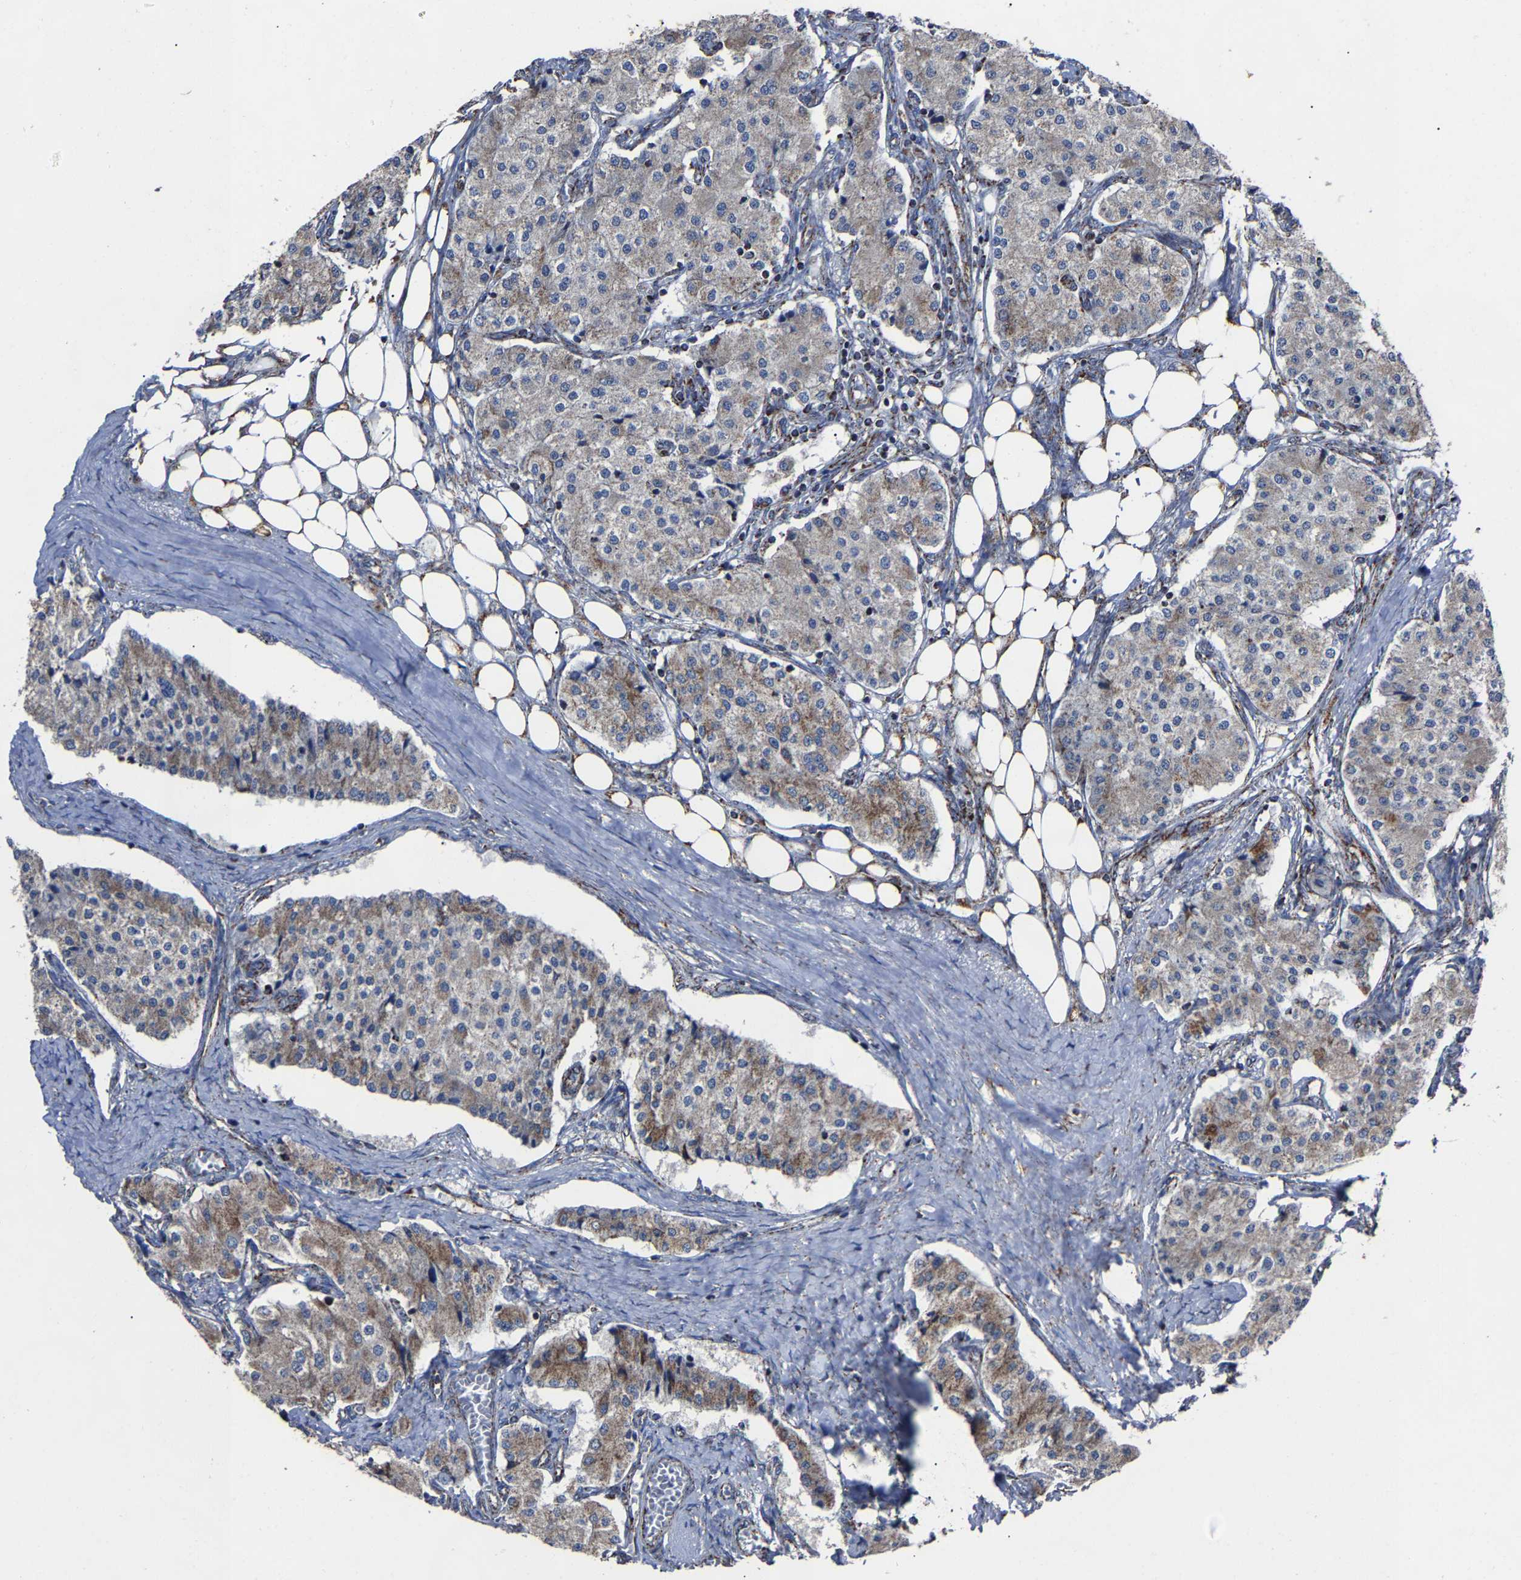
{"staining": {"intensity": "weak", "quantity": "25%-75%", "location": "cytoplasmic/membranous"}, "tissue": "carcinoid", "cell_type": "Tumor cells", "image_type": "cancer", "snomed": [{"axis": "morphology", "description": "Carcinoid, malignant, NOS"}, {"axis": "topography", "description": "Colon"}], "caption": "This image demonstrates immunohistochemistry staining of human malignant carcinoid, with low weak cytoplasmic/membranous expression in approximately 25%-75% of tumor cells.", "gene": "NDUFV3", "patient": {"sex": "female", "age": 52}}